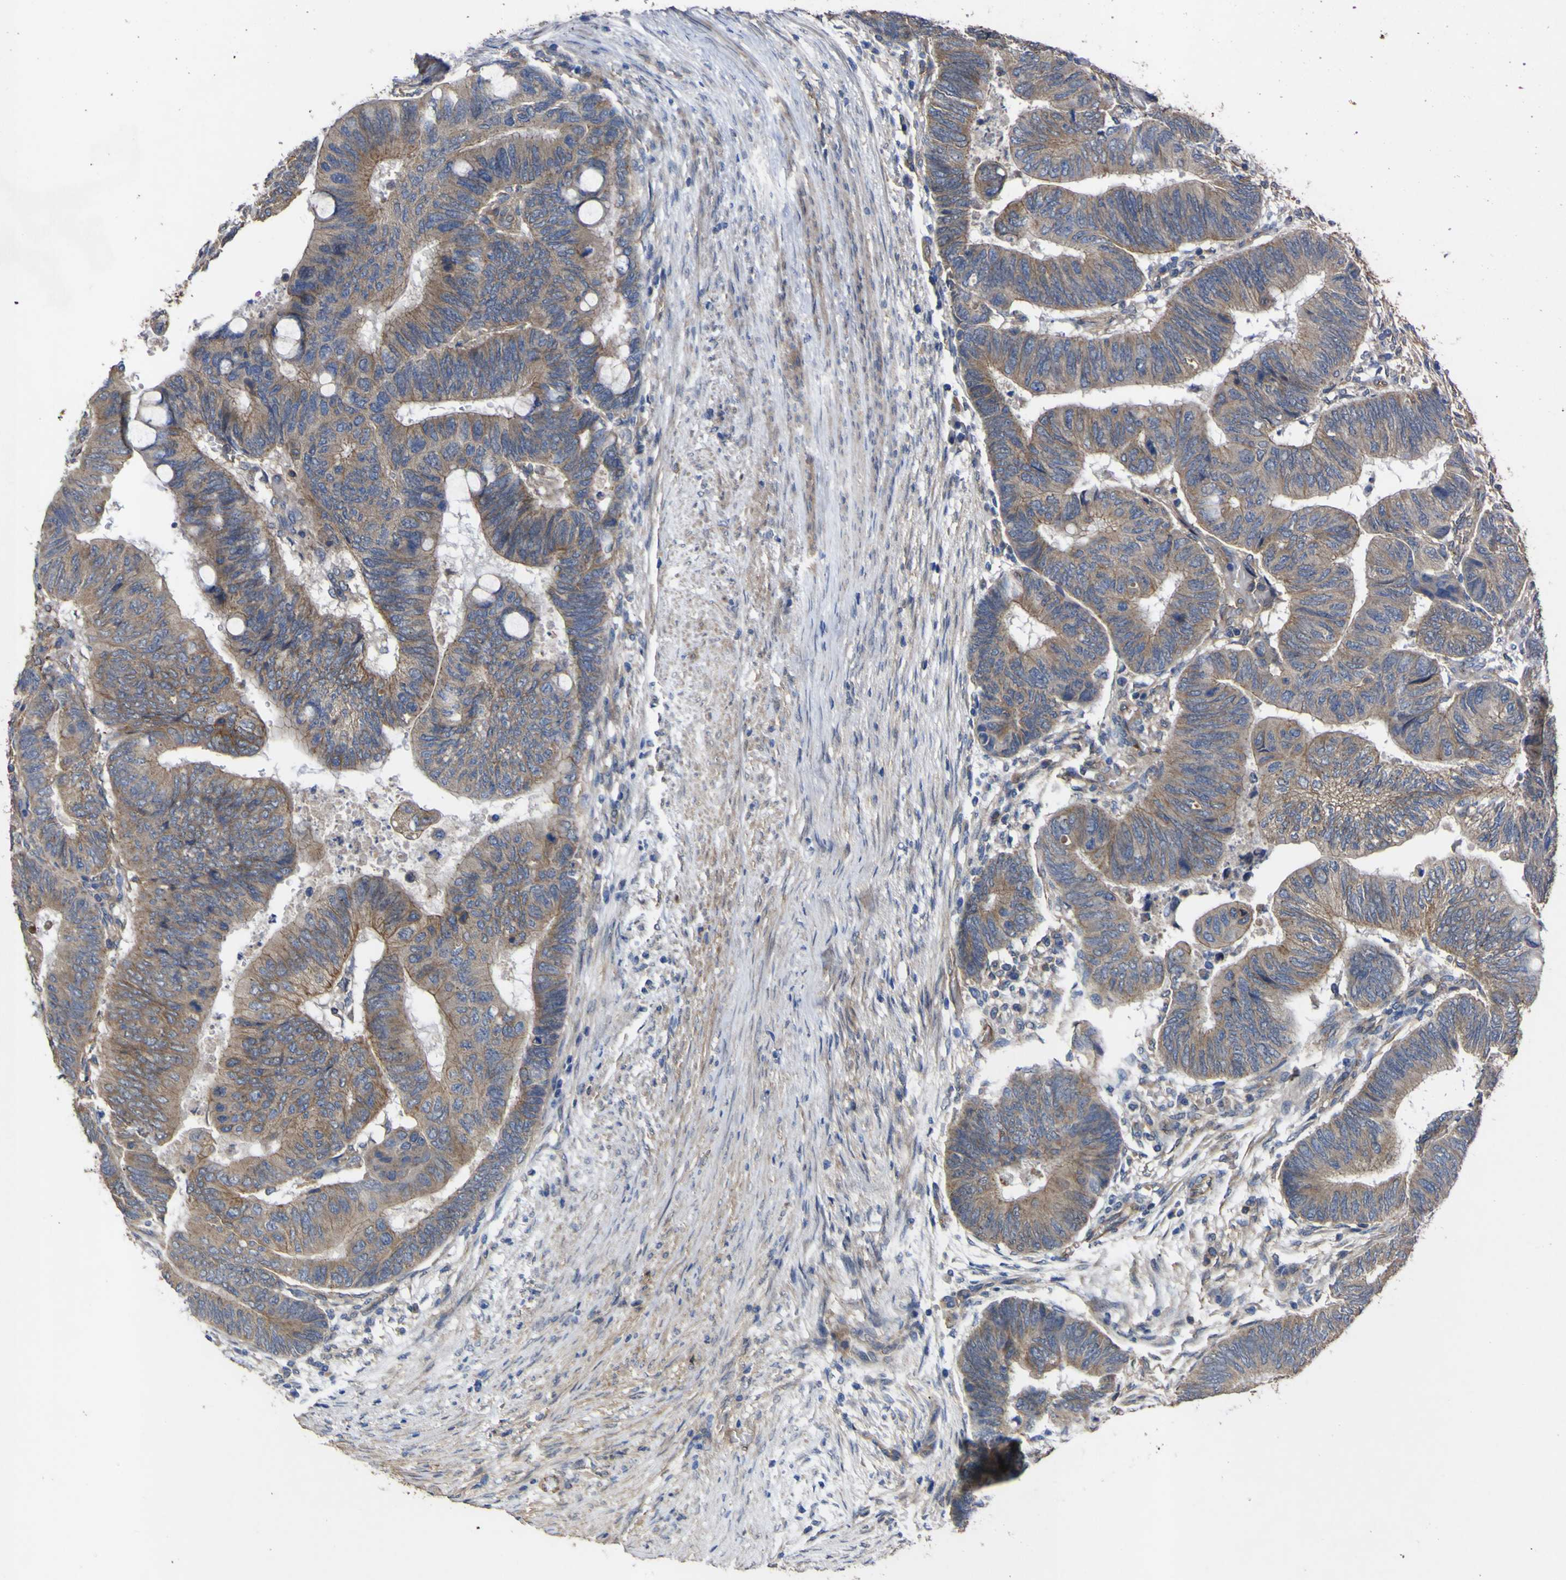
{"staining": {"intensity": "moderate", "quantity": ">75%", "location": "cytoplasmic/membranous"}, "tissue": "colorectal cancer", "cell_type": "Tumor cells", "image_type": "cancer", "snomed": [{"axis": "morphology", "description": "Normal tissue, NOS"}, {"axis": "morphology", "description": "Adenocarcinoma, NOS"}, {"axis": "topography", "description": "Rectum"}, {"axis": "topography", "description": "Peripheral nerve tissue"}], "caption": "DAB immunohistochemical staining of colorectal adenocarcinoma exhibits moderate cytoplasmic/membranous protein positivity in approximately >75% of tumor cells.", "gene": "TNFSF15", "patient": {"sex": "male", "age": 92}}